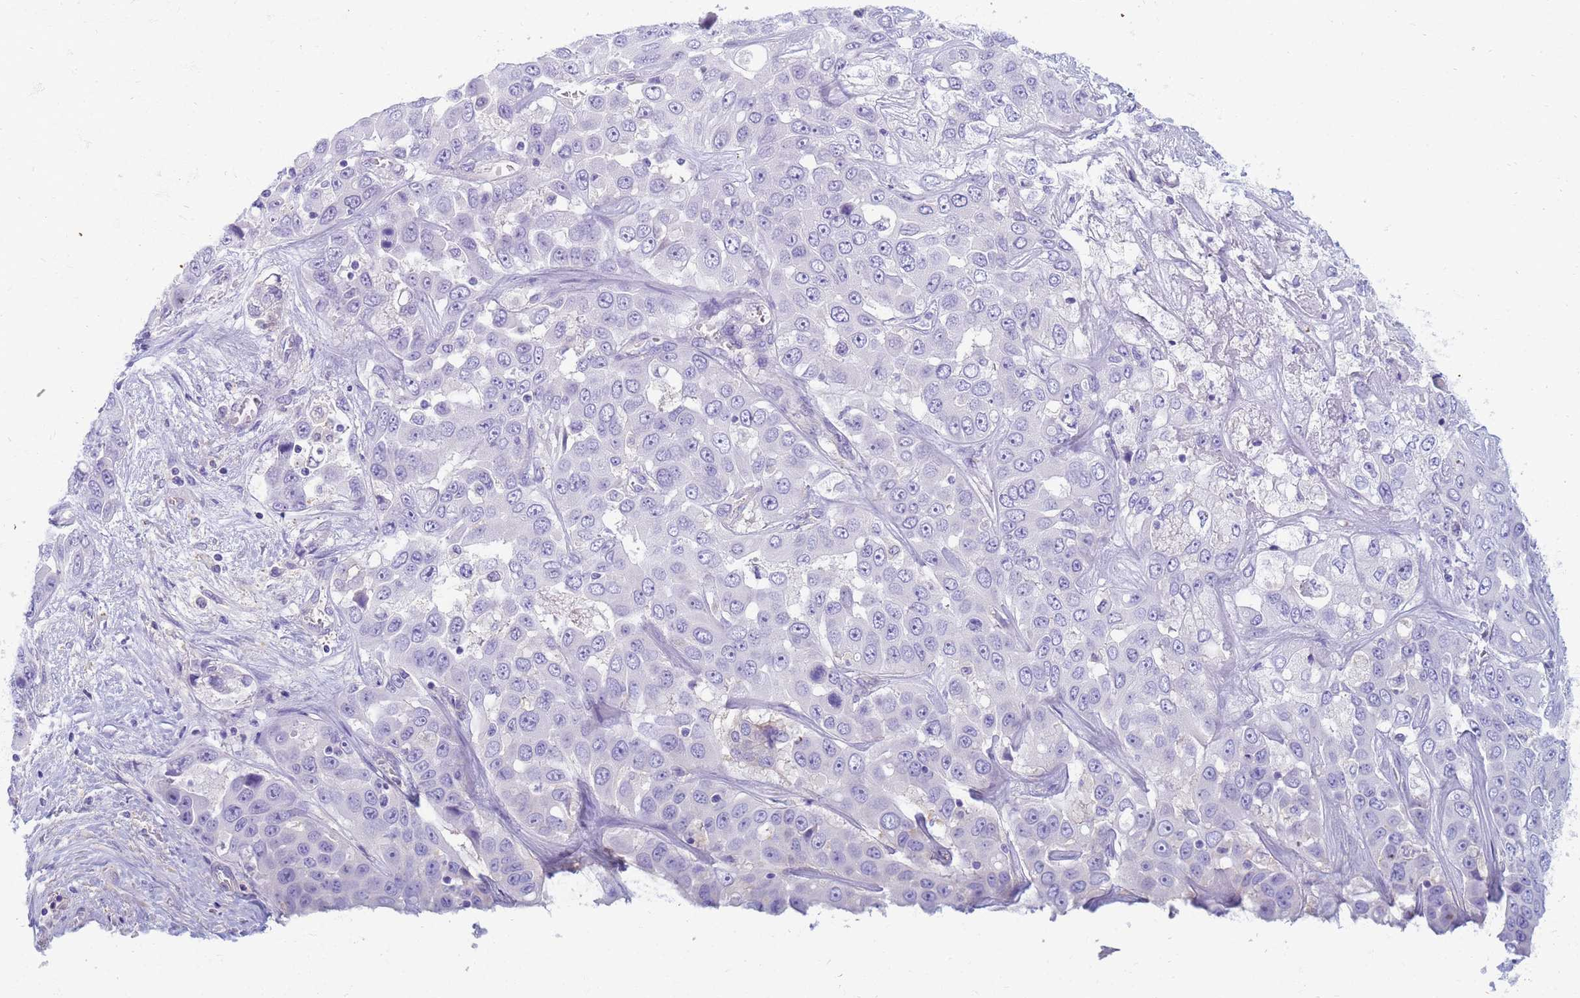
{"staining": {"intensity": "negative", "quantity": "none", "location": "none"}, "tissue": "liver cancer", "cell_type": "Tumor cells", "image_type": "cancer", "snomed": [{"axis": "morphology", "description": "Cholangiocarcinoma"}, {"axis": "topography", "description": "Liver"}], "caption": "This photomicrograph is of liver cancer (cholangiocarcinoma) stained with IHC to label a protein in brown with the nuclei are counter-stained blue. There is no staining in tumor cells.", "gene": "EEA1", "patient": {"sex": "female", "age": 52}}